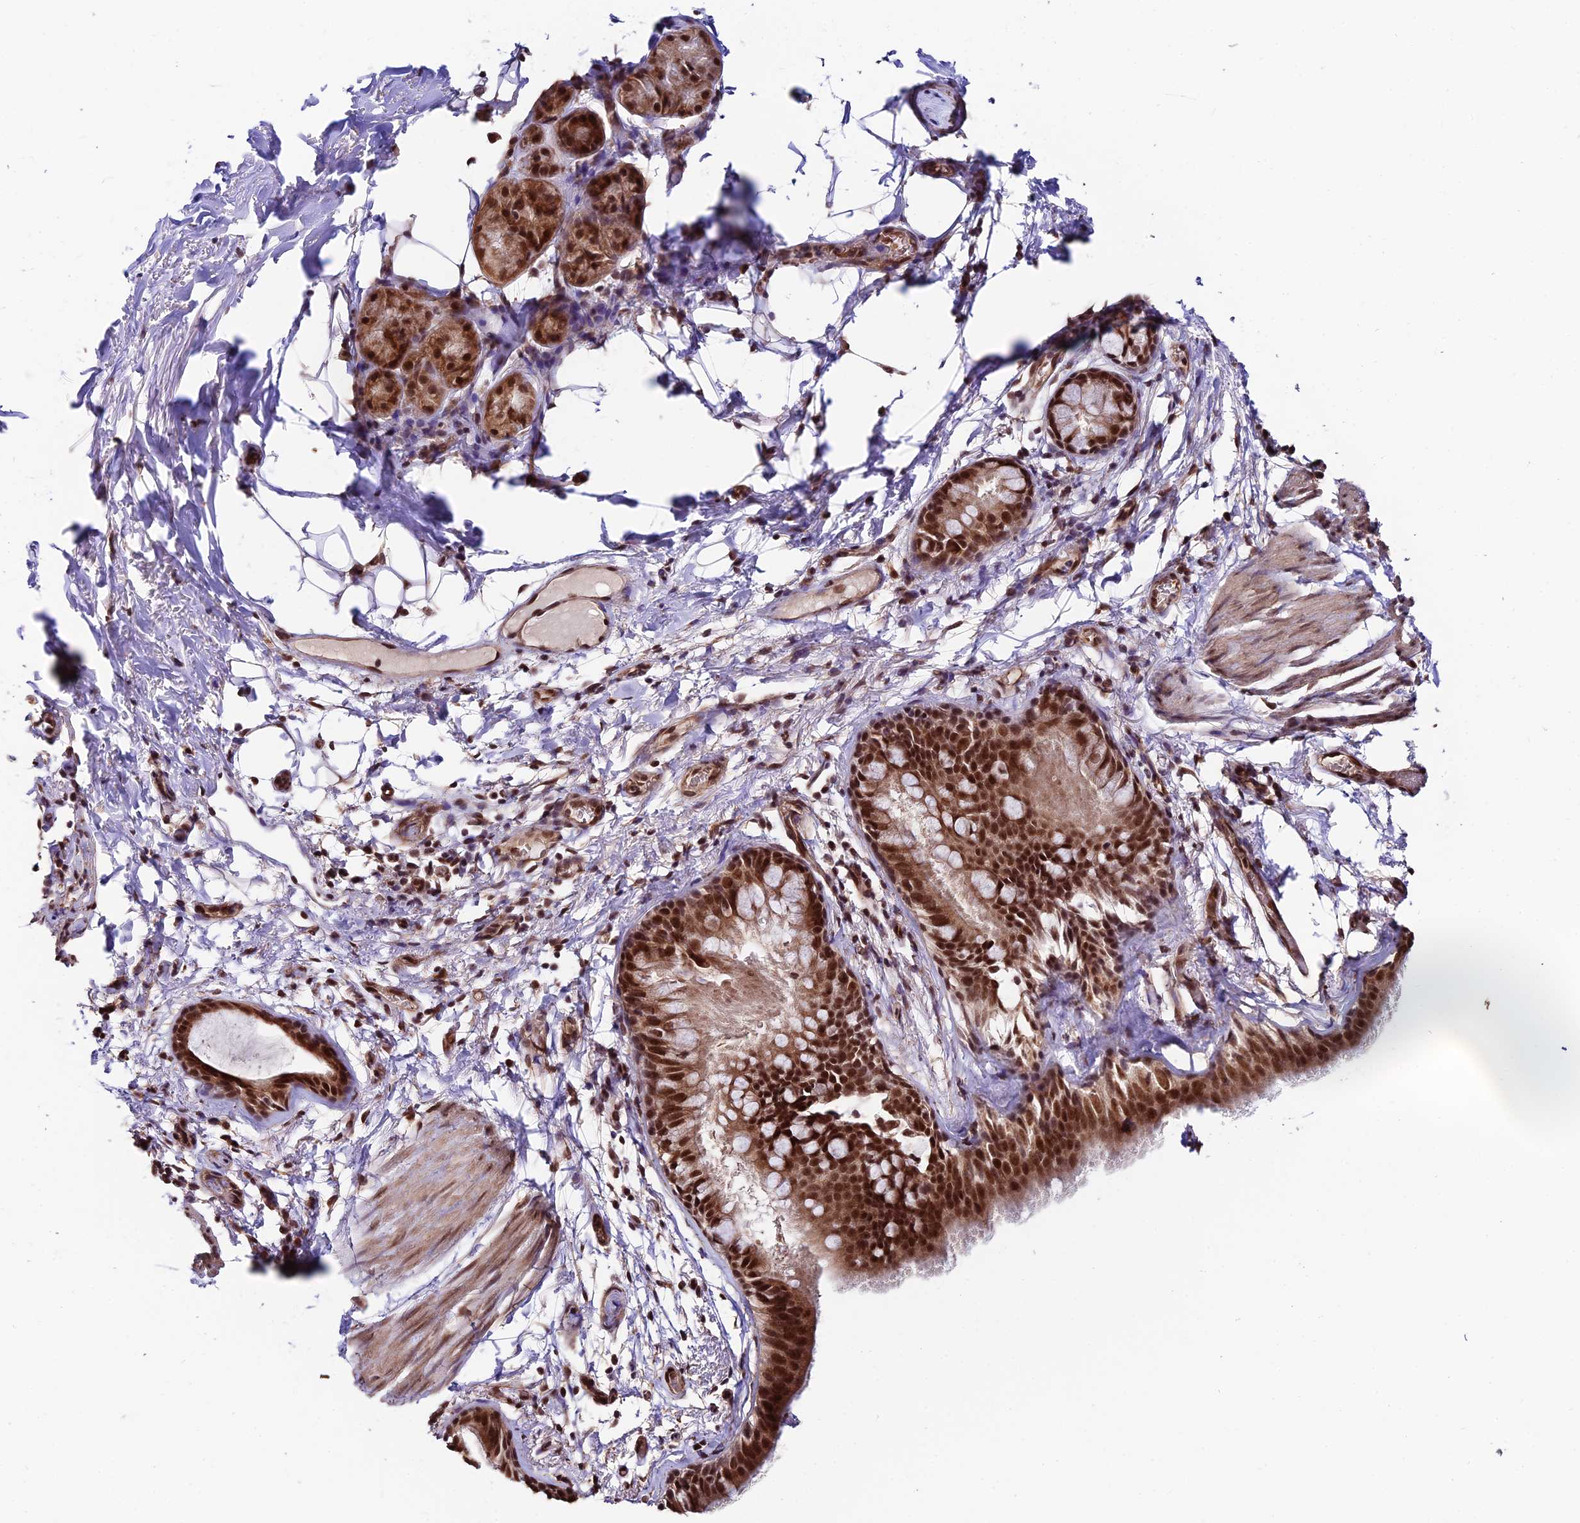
{"staining": {"intensity": "moderate", "quantity": ">75%", "location": "cytoplasmic/membranous,nuclear"}, "tissue": "bronchus", "cell_type": "Respiratory epithelial cells", "image_type": "normal", "snomed": [{"axis": "morphology", "description": "Normal tissue, NOS"}, {"axis": "topography", "description": "Cartilage tissue"}], "caption": "Approximately >75% of respiratory epithelial cells in unremarkable human bronchus exhibit moderate cytoplasmic/membranous,nuclear protein positivity as visualized by brown immunohistochemical staining.", "gene": "RBM42", "patient": {"sex": "male", "age": 63}}